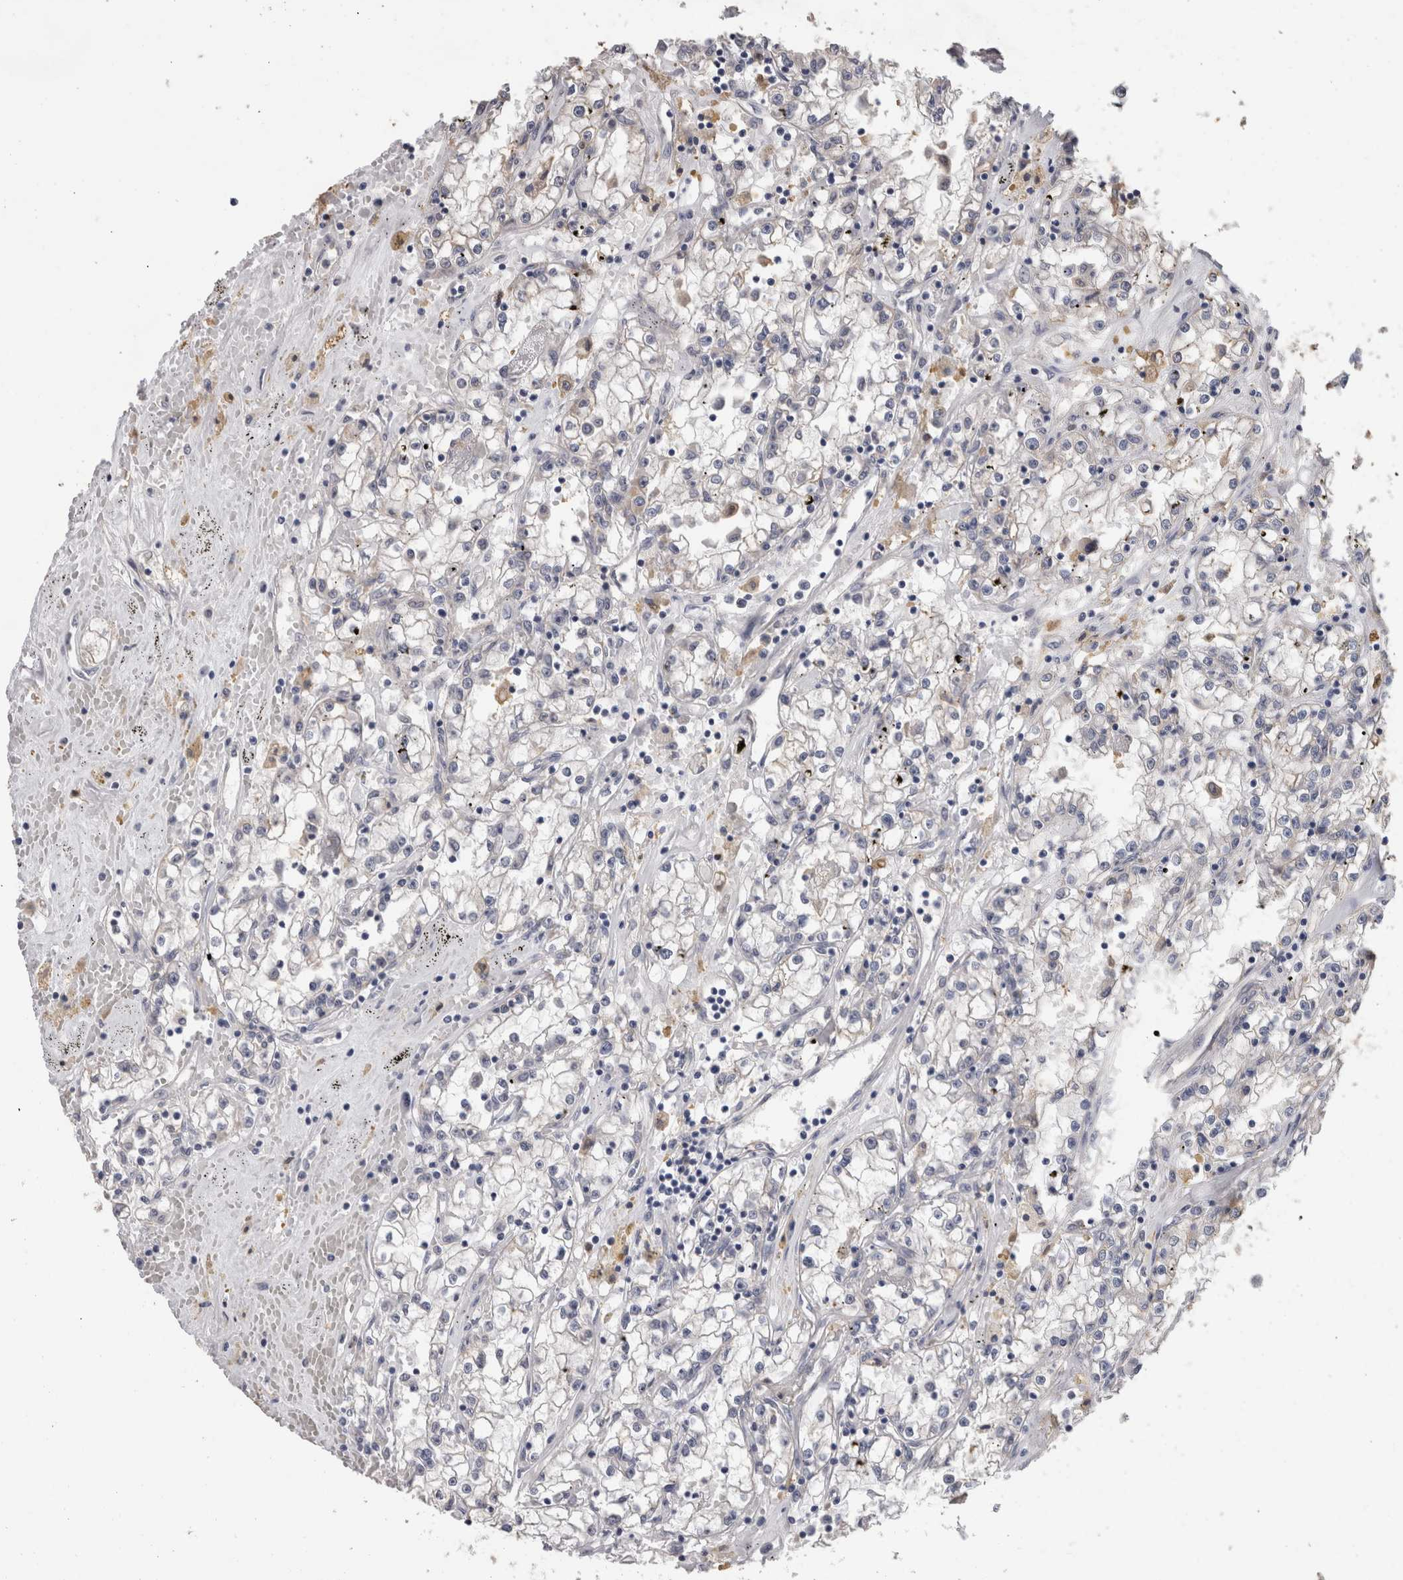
{"staining": {"intensity": "negative", "quantity": "none", "location": "none"}, "tissue": "renal cancer", "cell_type": "Tumor cells", "image_type": "cancer", "snomed": [{"axis": "morphology", "description": "Adenocarcinoma, NOS"}, {"axis": "topography", "description": "Kidney"}], "caption": "Tumor cells are negative for protein expression in human adenocarcinoma (renal).", "gene": "FHOD3", "patient": {"sex": "male", "age": 56}}